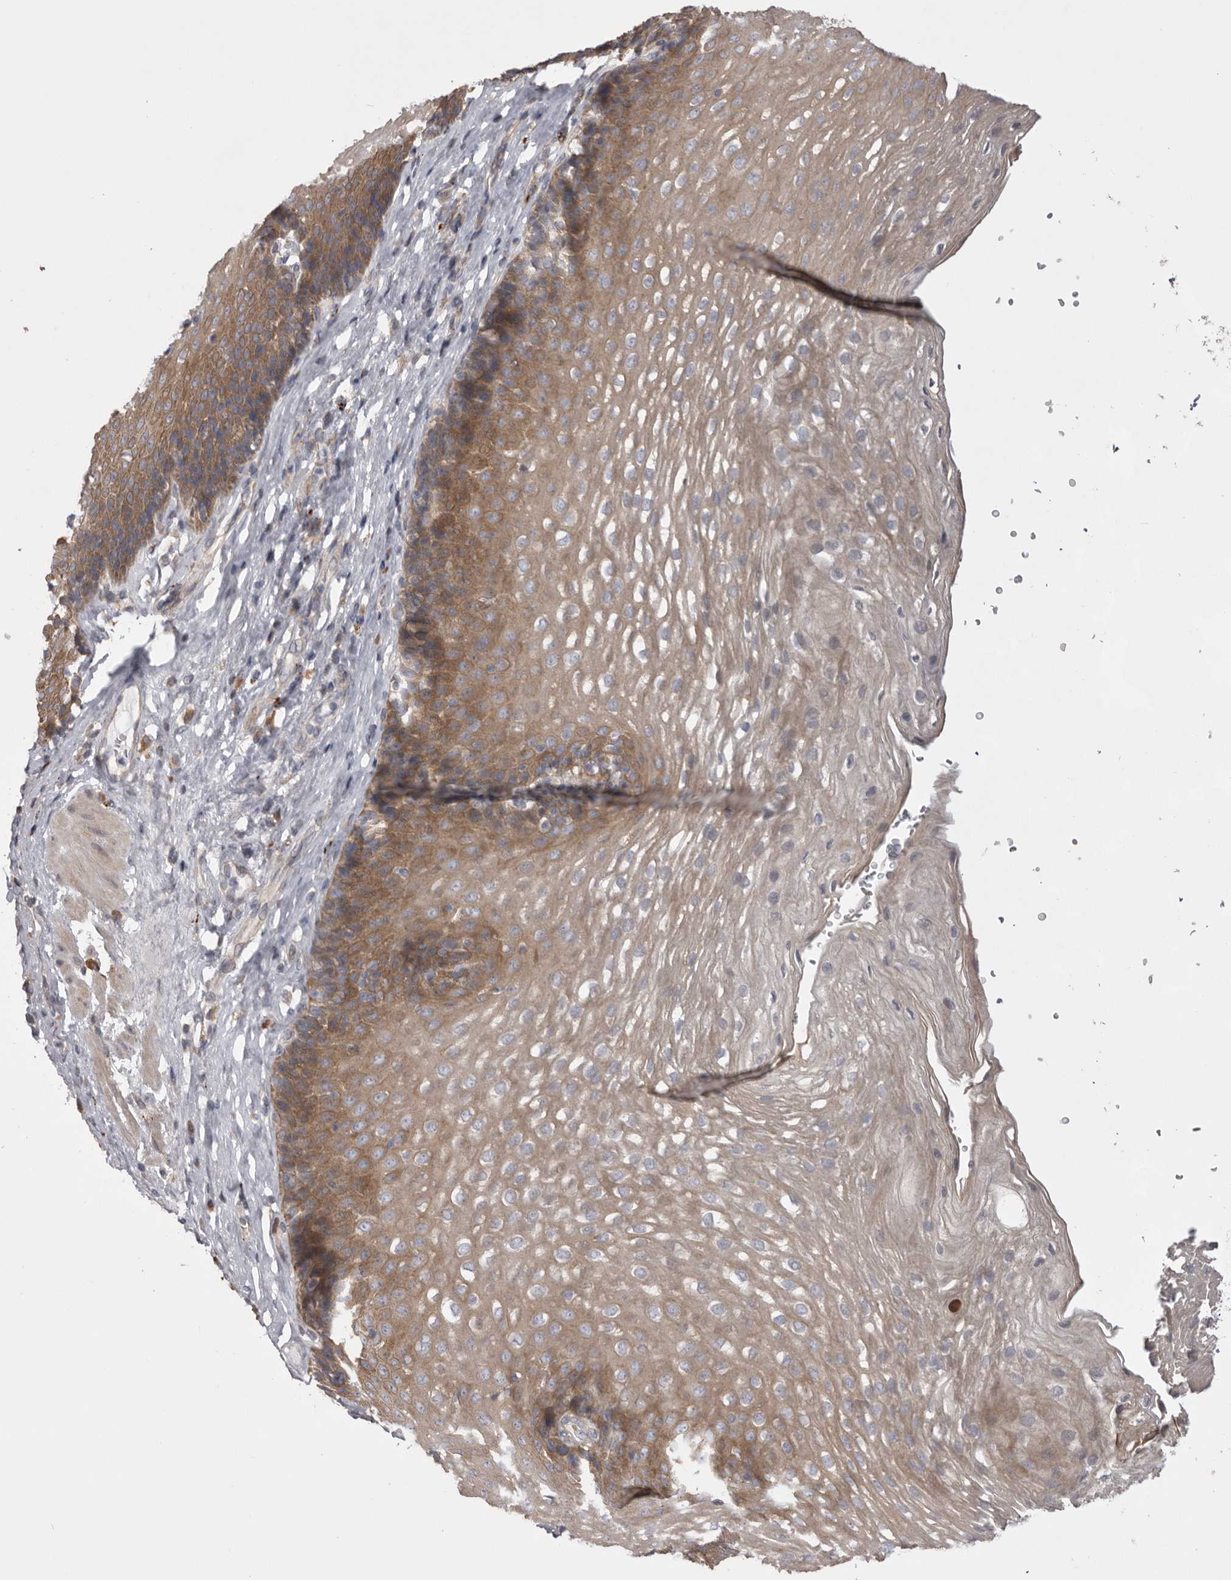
{"staining": {"intensity": "moderate", "quantity": ">75%", "location": "cytoplasmic/membranous"}, "tissue": "esophagus", "cell_type": "Squamous epithelial cells", "image_type": "normal", "snomed": [{"axis": "morphology", "description": "Normal tissue, NOS"}, {"axis": "topography", "description": "Esophagus"}], "caption": "This image displays immunohistochemistry staining of unremarkable esophagus, with medium moderate cytoplasmic/membranous positivity in about >75% of squamous epithelial cells.", "gene": "WDR47", "patient": {"sex": "female", "age": 66}}